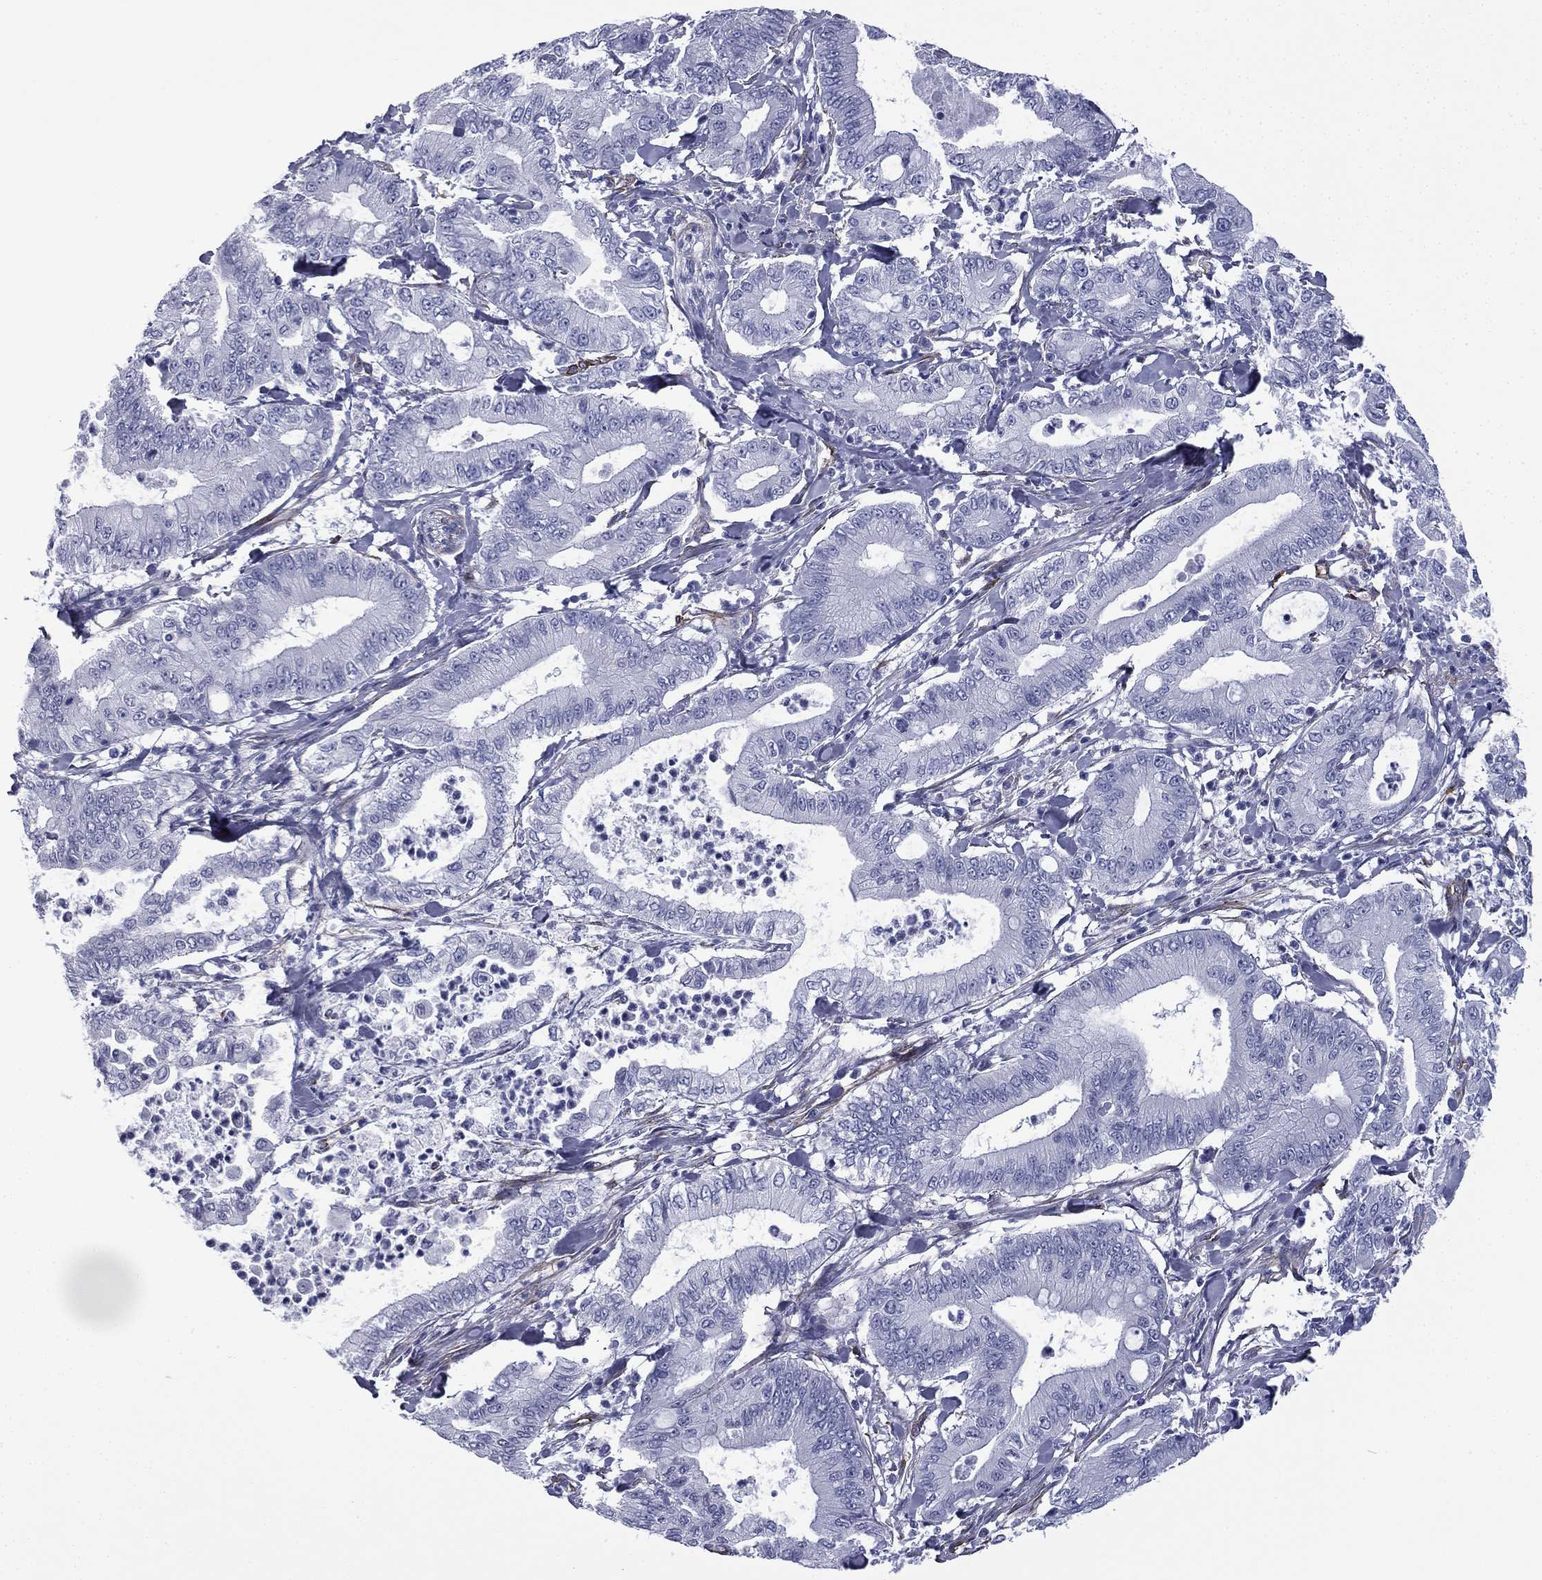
{"staining": {"intensity": "negative", "quantity": "none", "location": "none"}, "tissue": "pancreatic cancer", "cell_type": "Tumor cells", "image_type": "cancer", "snomed": [{"axis": "morphology", "description": "Adenocarcinoma, NOS"}, {"axis": "topography", "description": "Pancreas"}], "caption": "This is an immunohistochemistry image of pancreatic adenocarcinoma. There is no positivity in tumor cells.", "gene": "CAVIN3", "patient": {"sex": "male", "age": 71}}